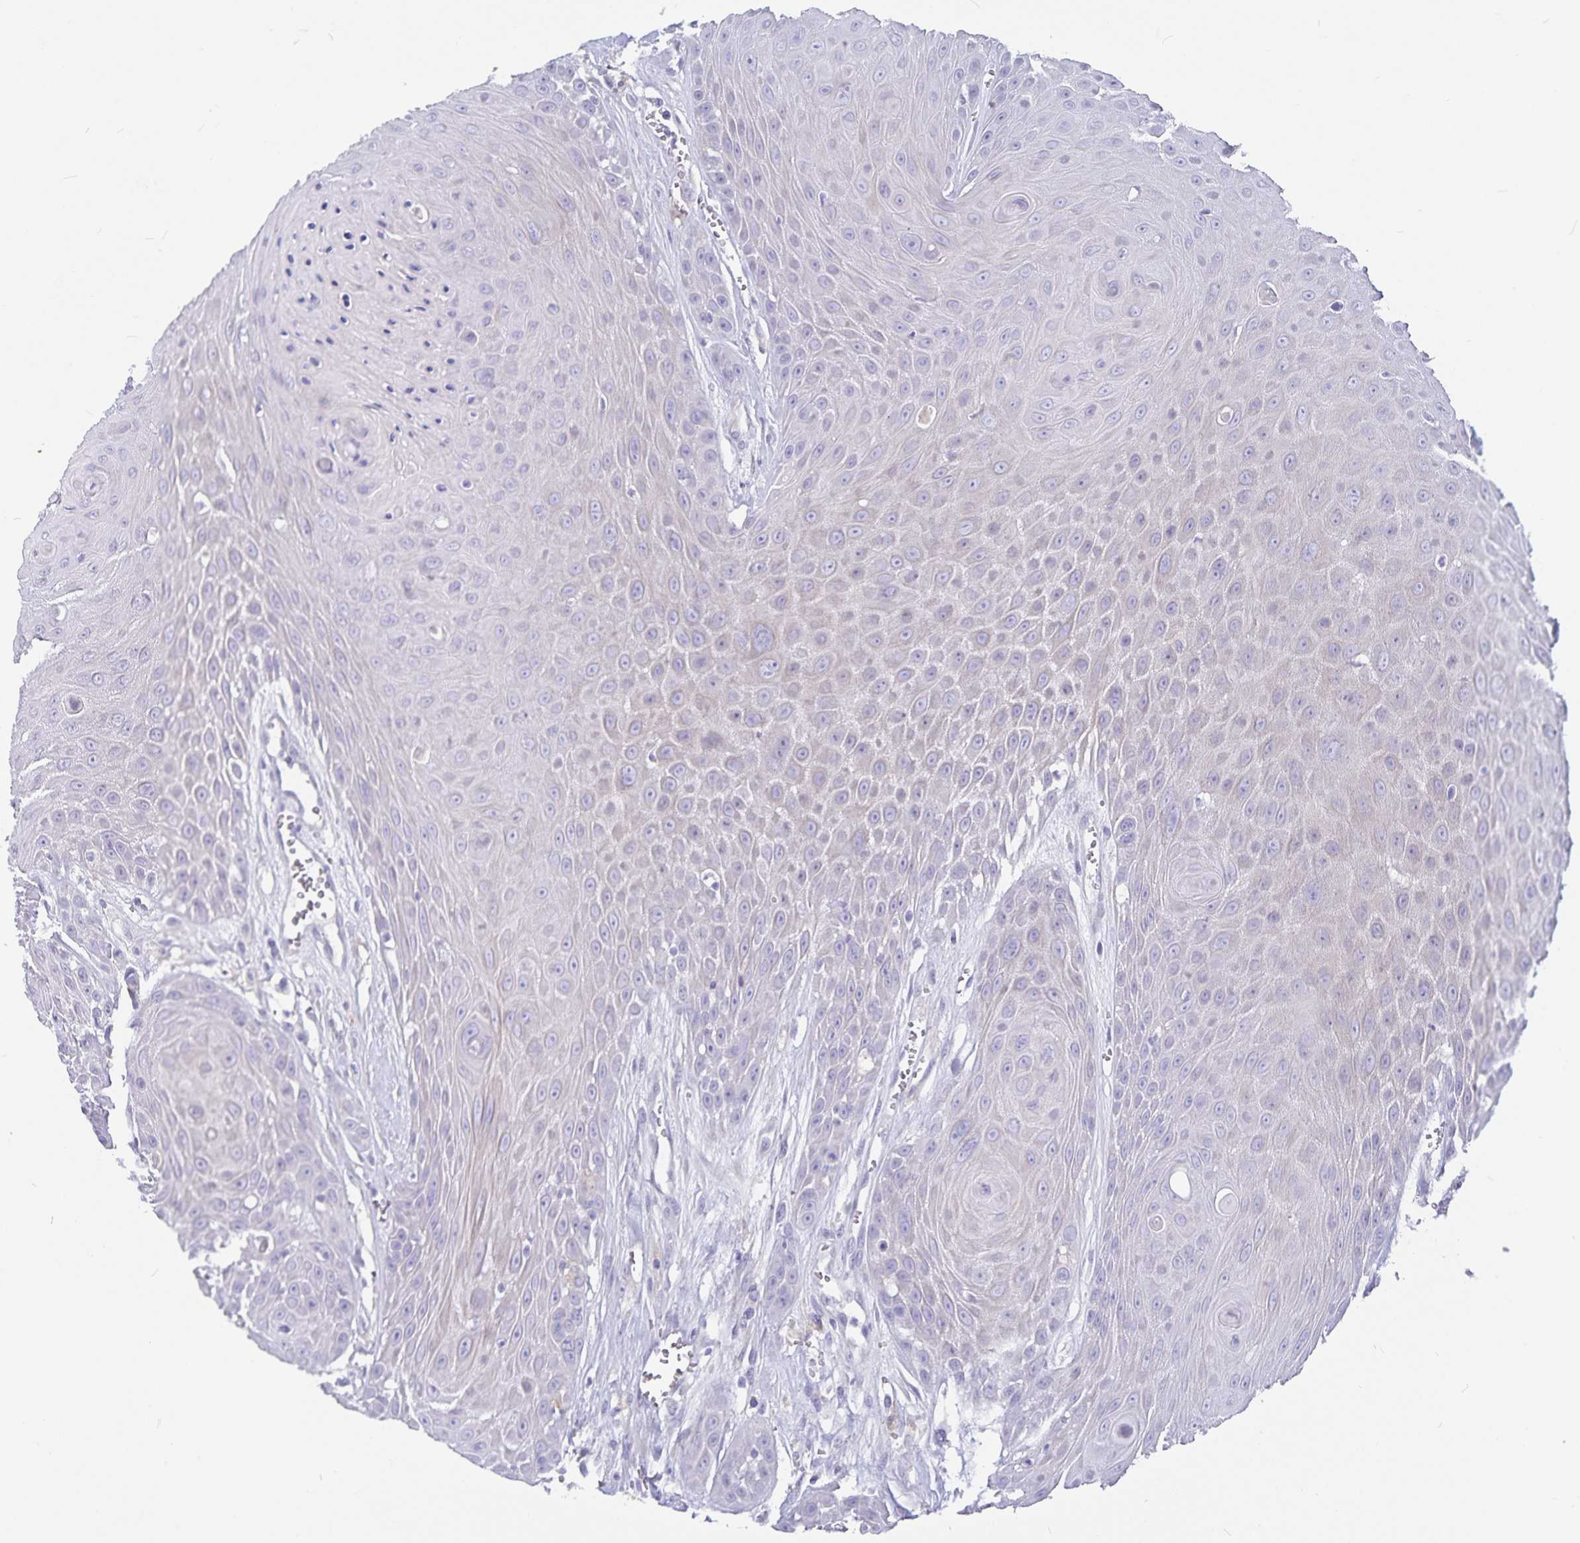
{"staining": {"intensity": "negative", "quantity": "none", "location": "none"}, "tissue": "head and neck cancer", "cell_type": "Tumor cells", "image_type": "cancer", "snomed": [{"axis": "morphology", "description": "Squamous cell carcinoma, NOS"}, {"axis": "topography", "description": "Oral tissue"}, {"axis": "topography", "description": "Head-Neck"}], "caption": "The micrograph shows no significant staining in tumor cells of head and neck squamous cell carcinoma.", "gene": "PLAC1", "patient": {"sex": "male", "age": 81}}